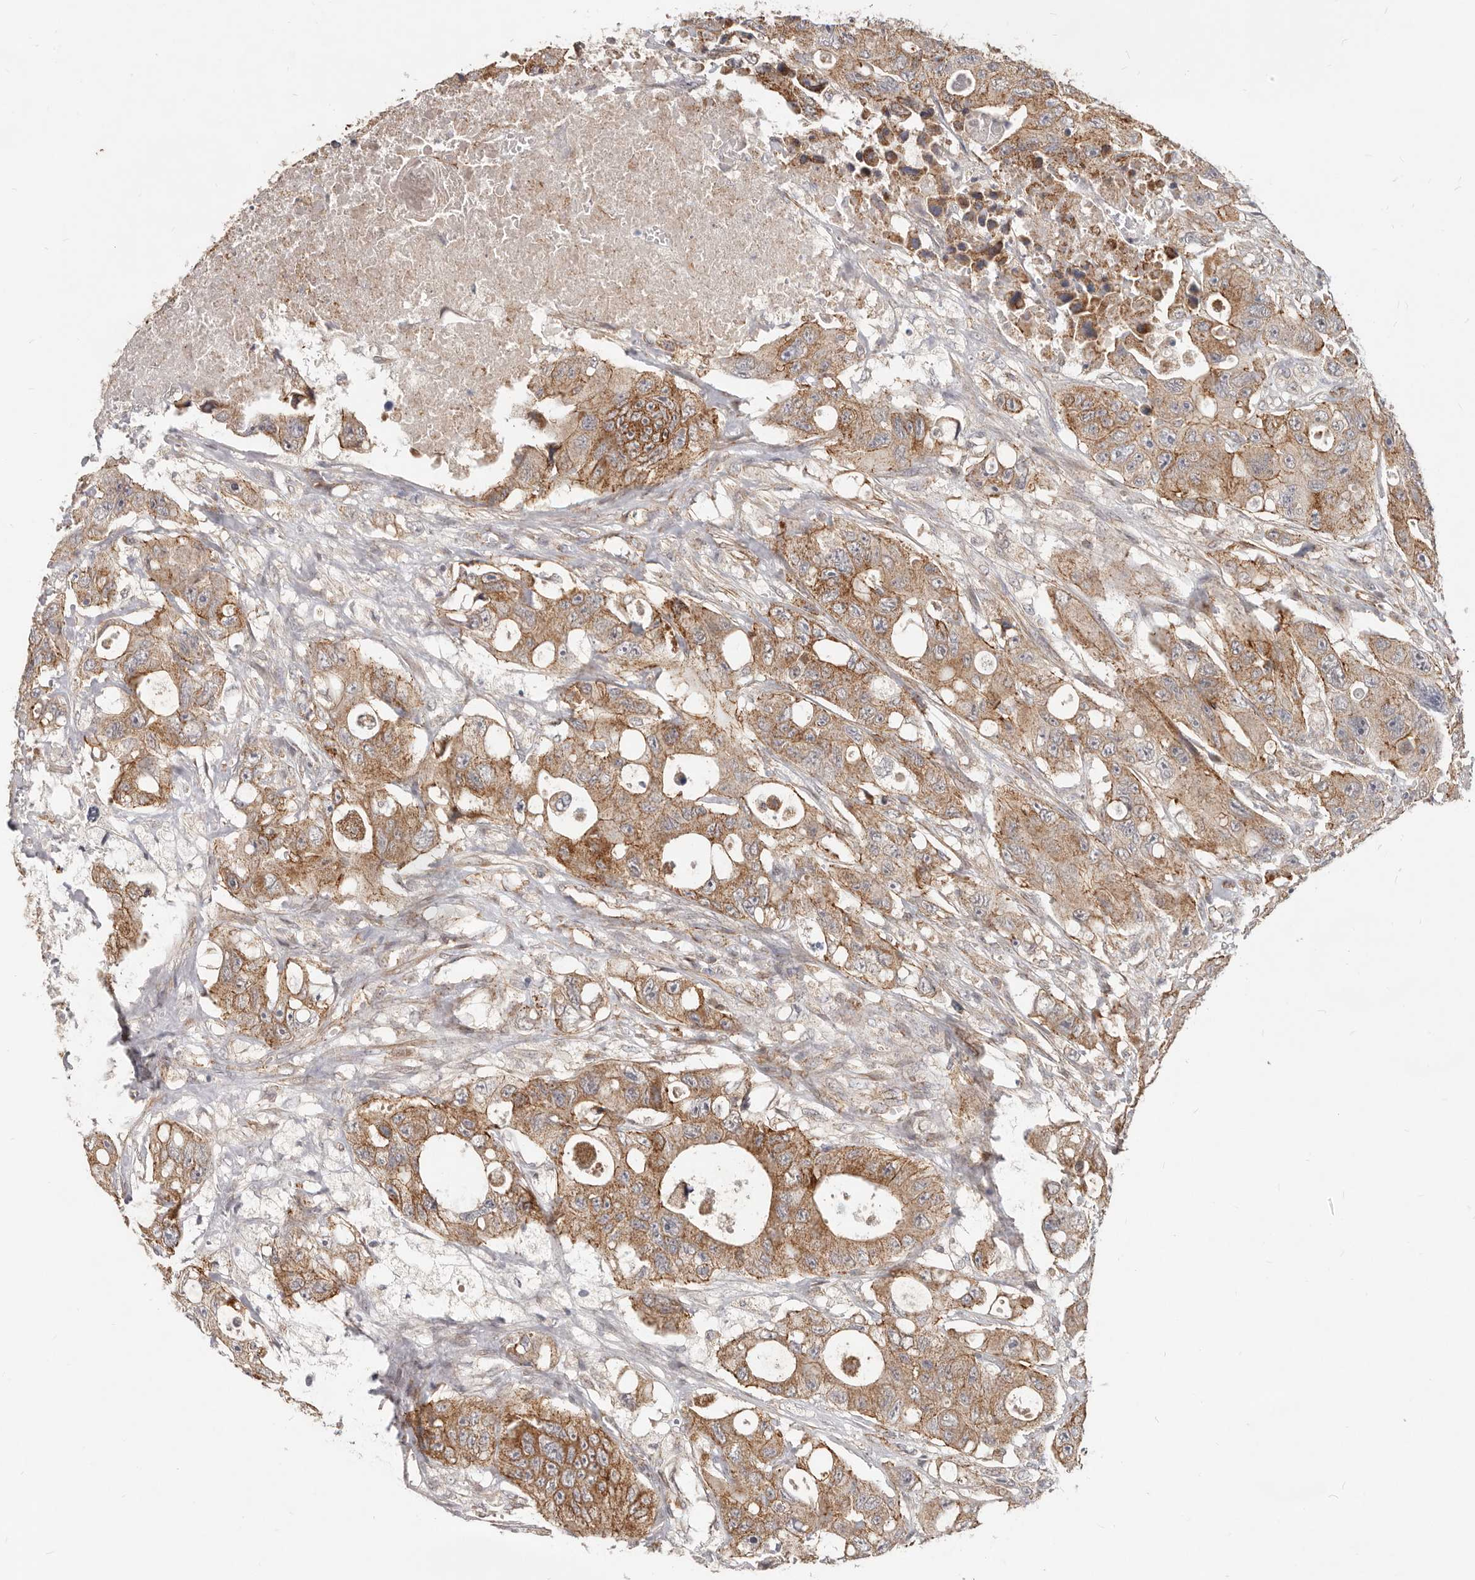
{"staining": {"intensity": "moderate", "quantity": ">75%", "location": "cytoplasmic/membranous"}, "tissue": "colorectal cancer", "cell_type": "Tumor cells", "image_type": "cancer", "snomed": [{"axis": "morphology", "description": "Adenocarcinoma, NOS"}, {"axis": "topography", "description": "Colon"}], "caption": "Immunohistochemical staining of colorectal adenocarcinoma demonstrates medium levels of moderate cytoplasmic/membranous positivity in about >75% of tumor cells. The protein of interest is shown in brown color, while the nuclei are stained blue.", "gene": "USP49", "patient": {"sex": "female", "age": 46}}